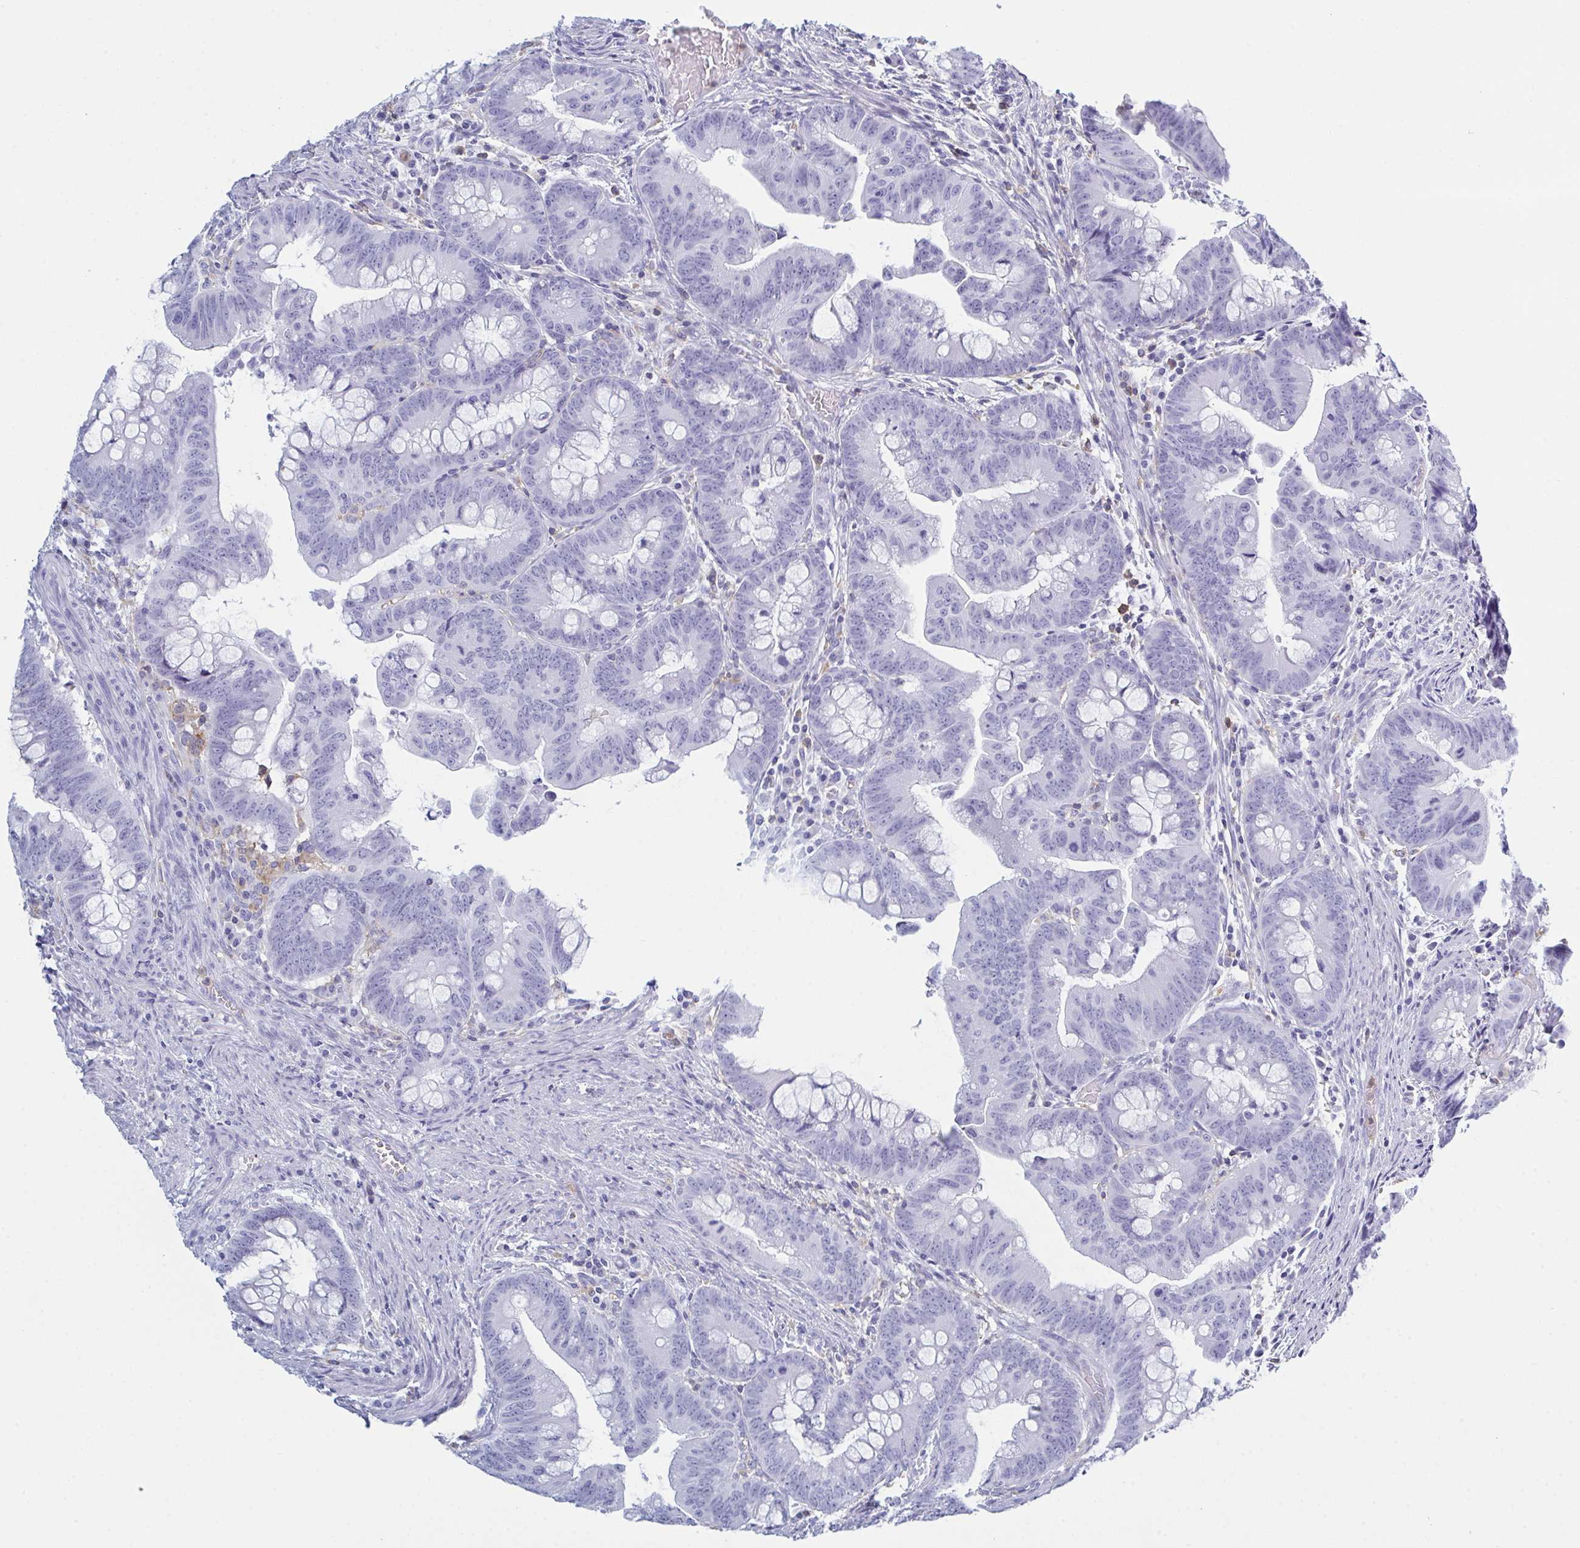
{"staining": {"intensity": "negative", "quantity": "none", "location": "none"}, "tissue": "colorectal cancer", "cell_type": "Tumor cells", "image_type": "cancer", "snomed": [{"axis": "morphology", "description": "Adenocarcinoma, NOS"}, {"axis": "topography", "description": "Colon"}], "caption": "Immunohistochemistry micrograph of neoplastic tissue: human colorectal cancer stained with DAB (3,3'-diaminobenzidine) shows no significant protein expression in tumor cells. (DAB (3,3'-diaminobenzidine) IHC visualized using brightfield microscopy, high magnification).", "gene": "MYO1F", "patient": {"sex": "male", "age": 62}}